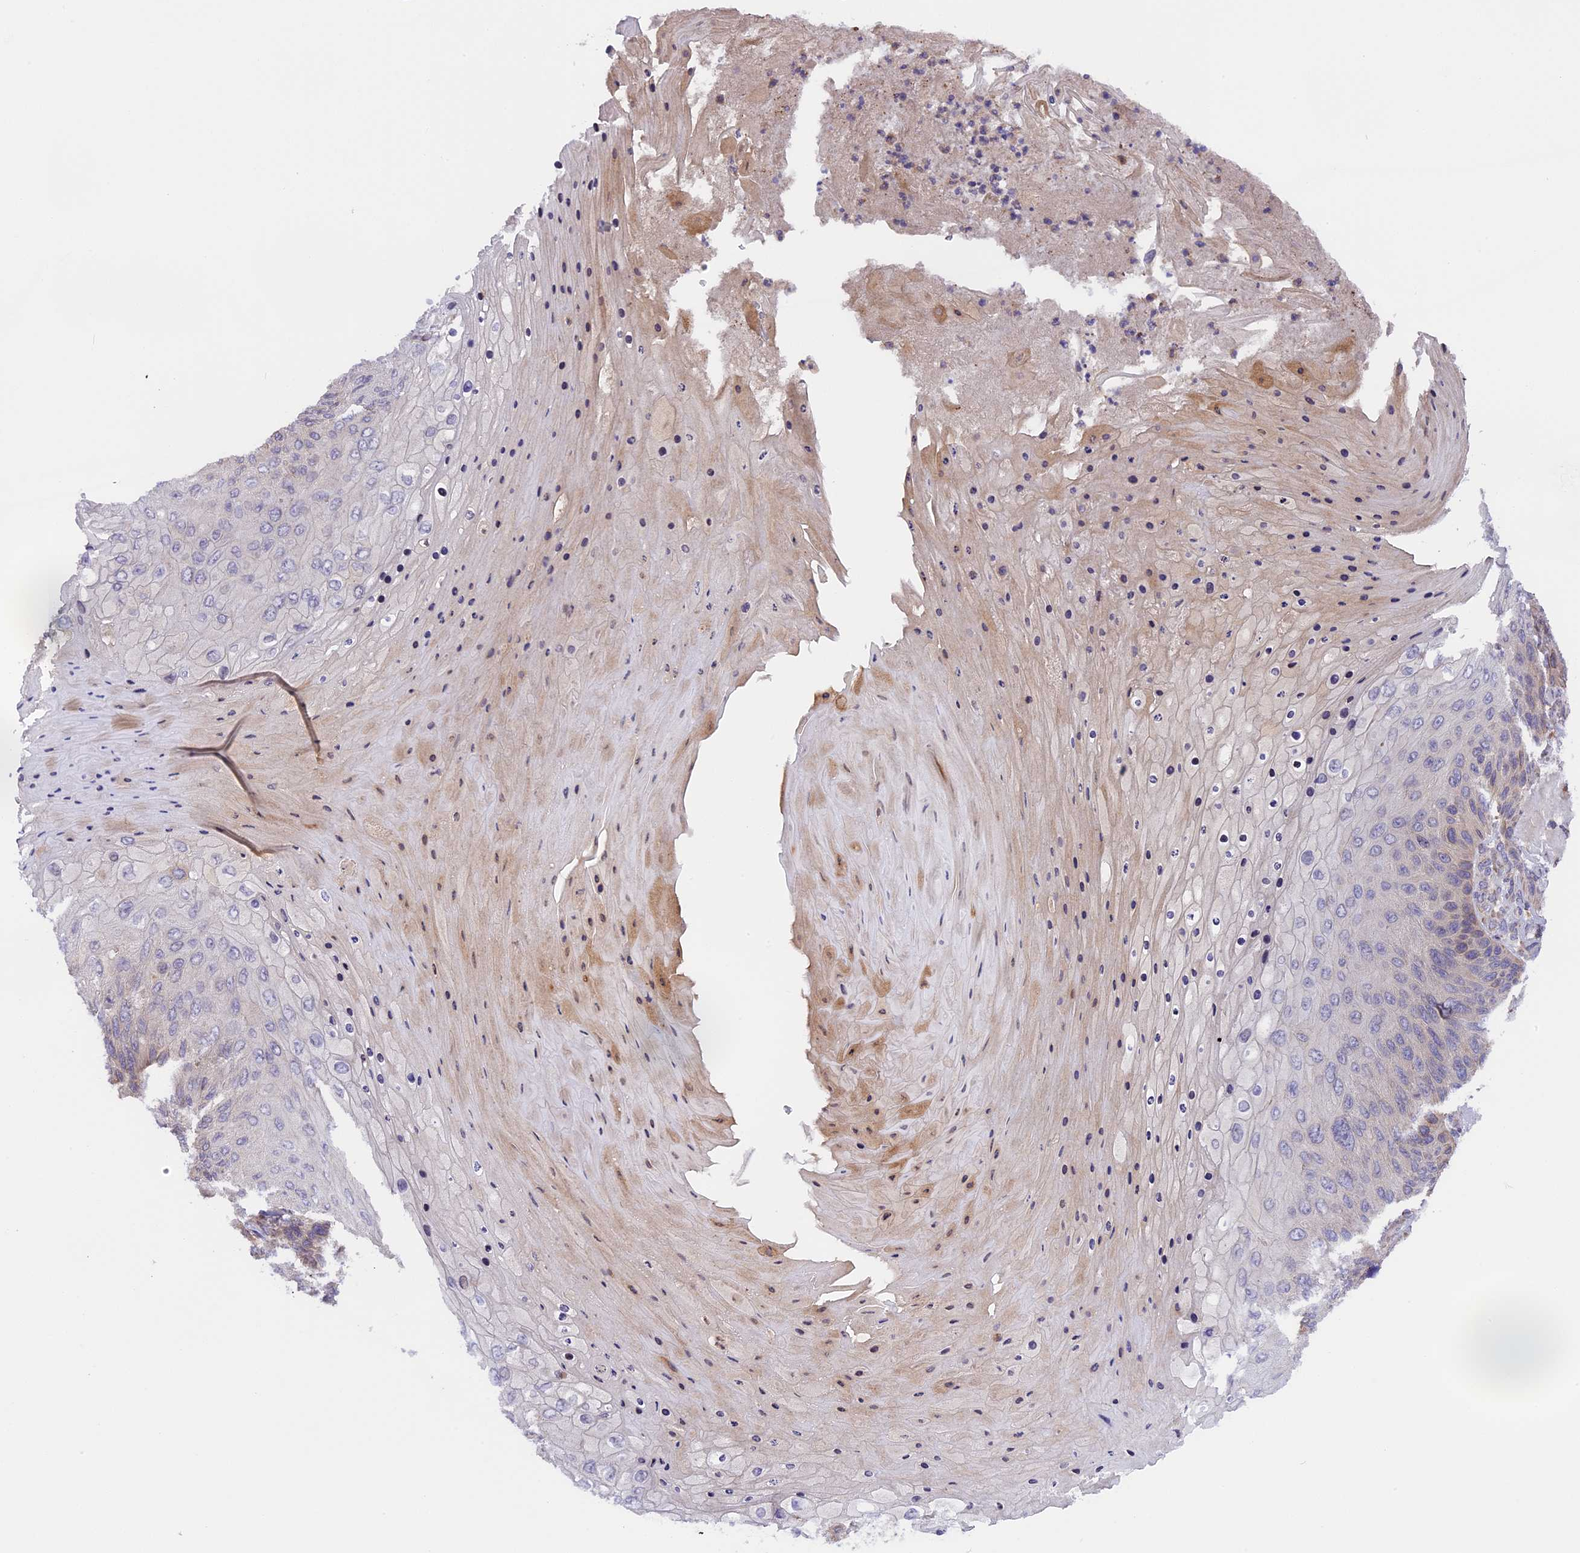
{"staining": {"intensity": "negative", "quantity": "none", "location": "none"}, "tissue": "skin cancer", "cell_type": "Tumor cells", "image_type": "cancer", "snomed": [{"axis": "morphology", "description": "Squamous cell carcinoma, NOS"}, {"axis": "topography", "description": "Skin"}], "caption": "Squamous cell carcinoma (skin) stained for a protein using IHC displays no staining tumor cells.", "gene": "ABCC10", "patient": {"sex": "female", "age": 88}}